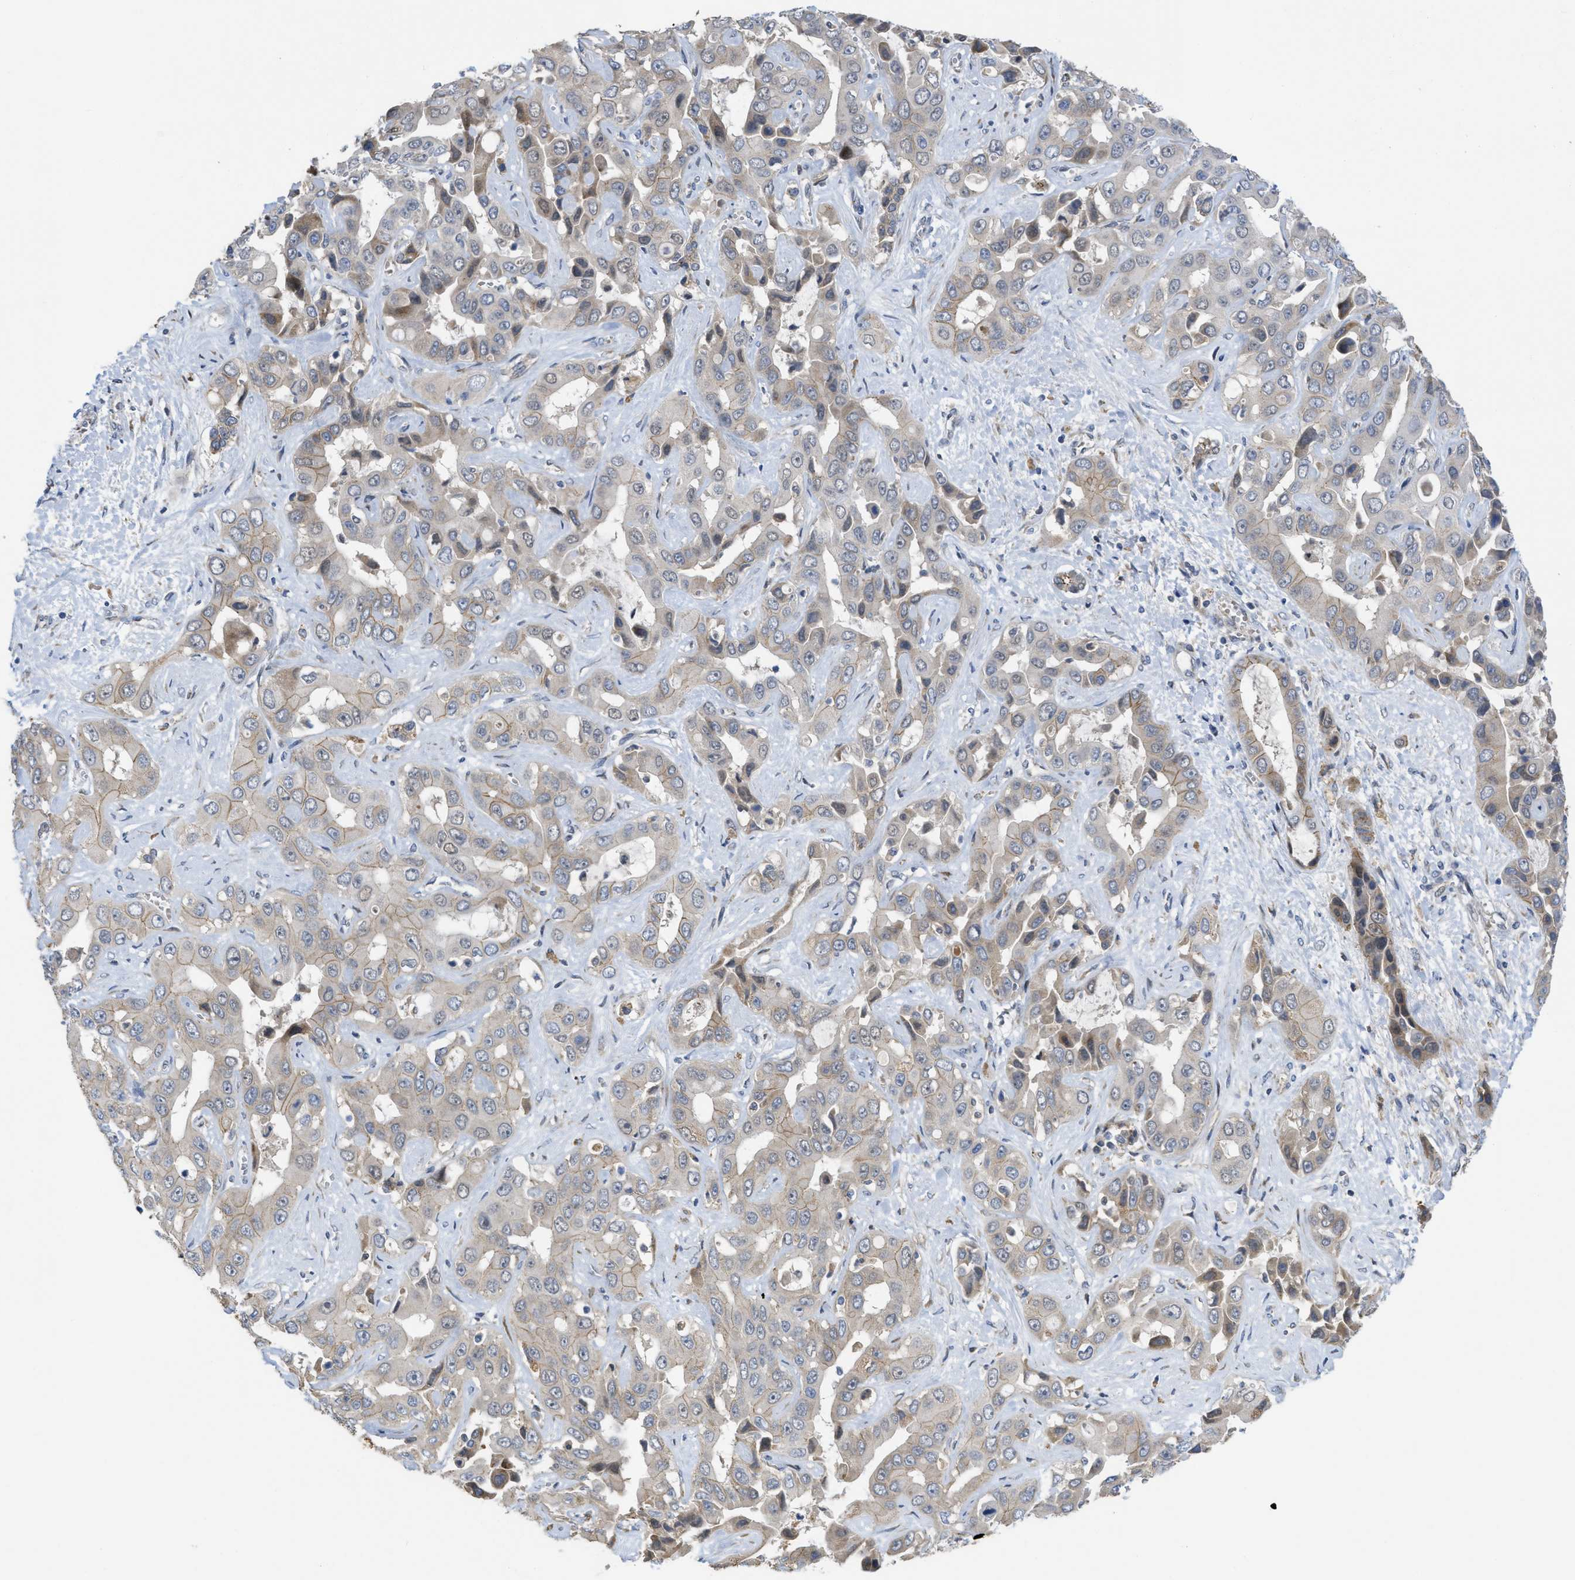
{"staining": {"intensity": "moderate", "quantity": "<25%", "location": "cytoplasmic/membranous"}, "tissue": "liver cancer", "cell_type": "Tumor cells", "image_type": "cancer", "snomed": [{"axis": "morphology", "description": "Cholangiocarcinoma"}, {"axis": "topography", "description": "Liver"}], "caption": "DAB immunohistochemical staining of human liver cholangiocarcinoma demonstrates moderate cytoplasmic/membranous protein positivity in approximately <25% of tumor cells. (DAB IHC with brightfield microscopy, high magnification).", "gene": "CDPF1", "patient": {"sex": "female", "age": 52}}